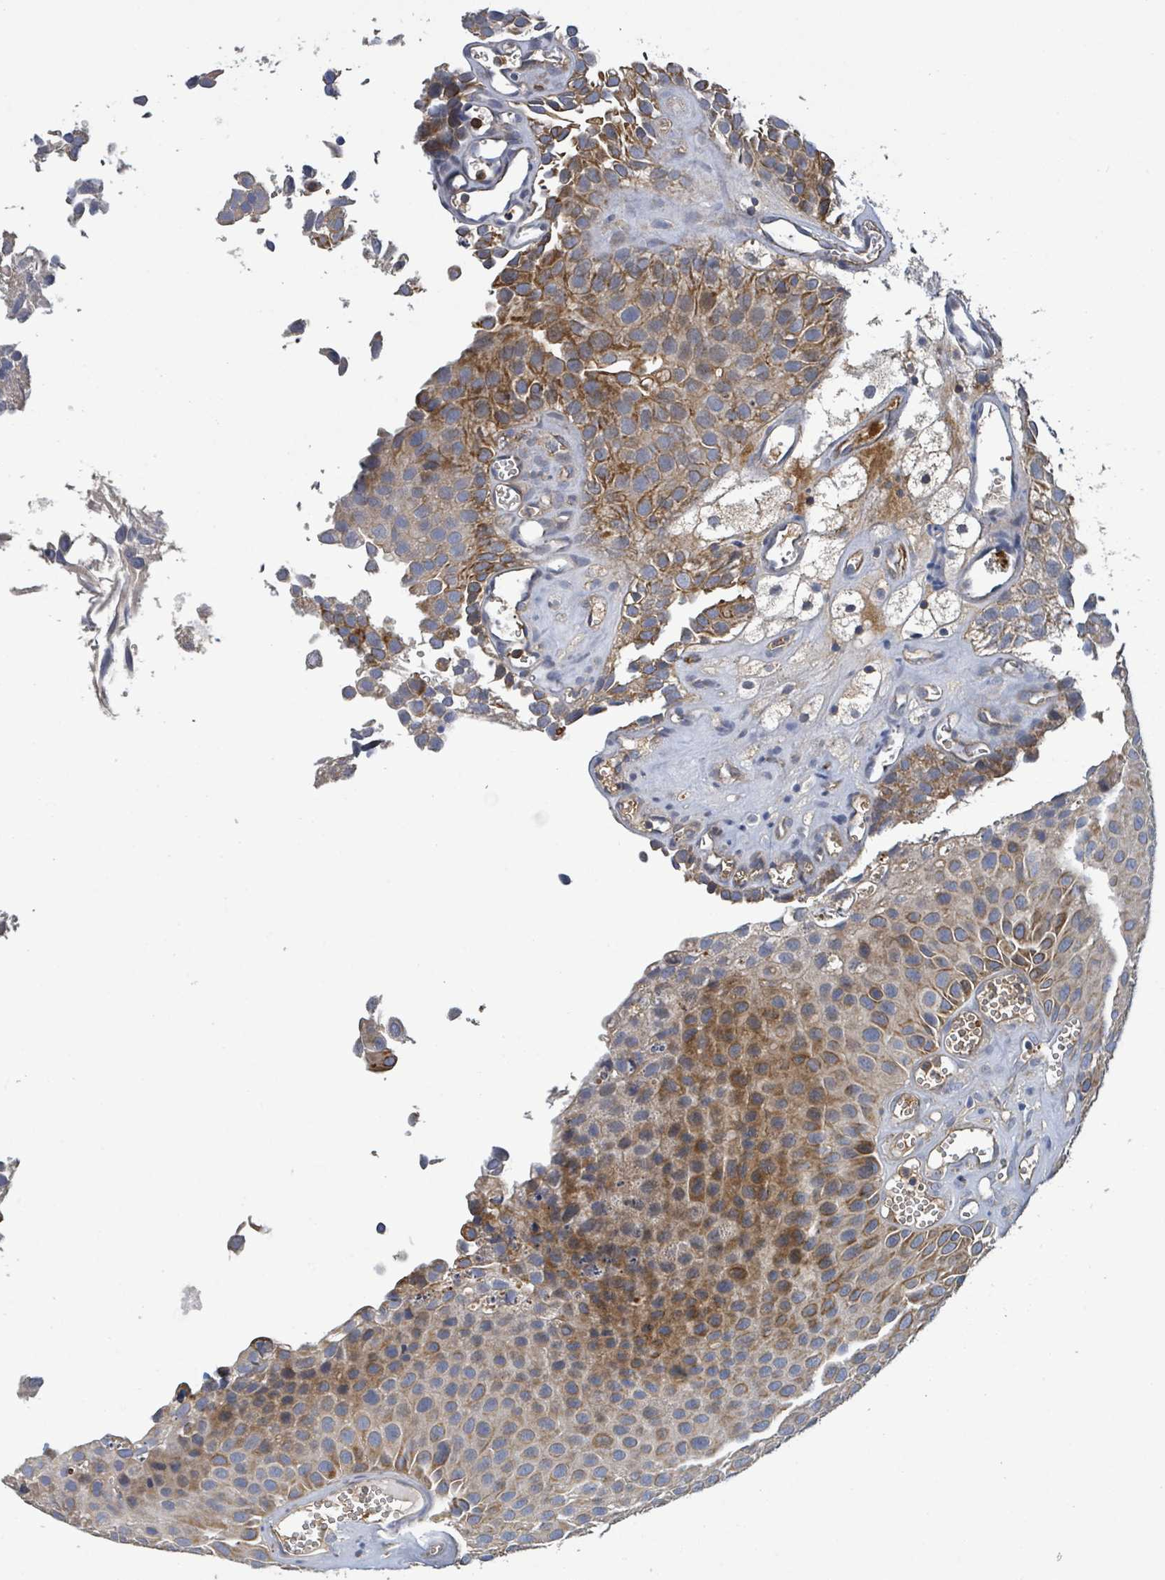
{"staining": {"intensity": "moderate", "quantity": "25%-75%", "location": "cytoplasmic/membranous"}, "tissue": "urothelial cancer", "cell_type": "Tumor cells", "image_type": "cancer", "snomed": [{"axis": "morphology", "description": "Urothelial carcinoma, Low grade"}, {"axis": "topography", "description": "Urinary bladder"}], "caption": "Human urothelial cancer stained with a brown dye shows moderate cytoplasmic/membranous positive expression in about 25%-75% of tumor cells.", "gene": "PLAAT1", "patient": {"sex": "male", "age": 88}}